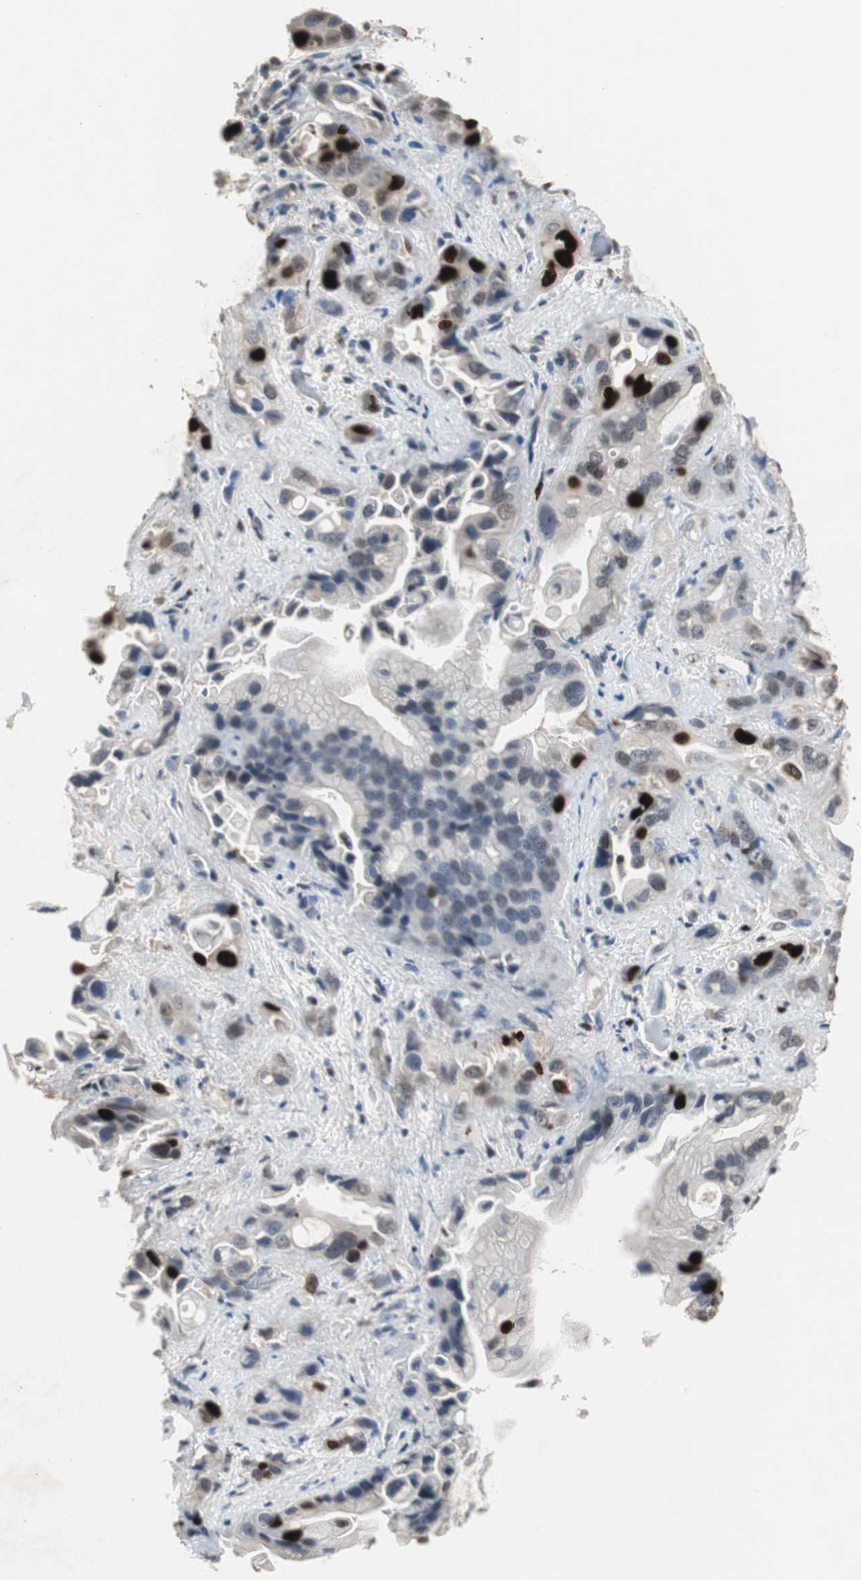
{"staining": {"intensity": "strong", "quantity": "25%-75%", "location": "nuclear"}, "tissue": "pancreatic cancer", "cell_type": "Tumor cells", "image_type": "cancer", "snomed": [{"axis": "morphology", "description": "Adenocarcinoma, NOS"}, {"axis": "topography", "description": "Pancreas"}], "caption": "Brown immunohistochemical staining in human pancreatic adenocarcinoma demonstrates strong nuclear staining in about 25%-75% of tumor cells. (DAB IHC with brightfield microscopy, high magnification).", "gene": "TOP2A", "patient": {"sex": "female", "age": 77}}